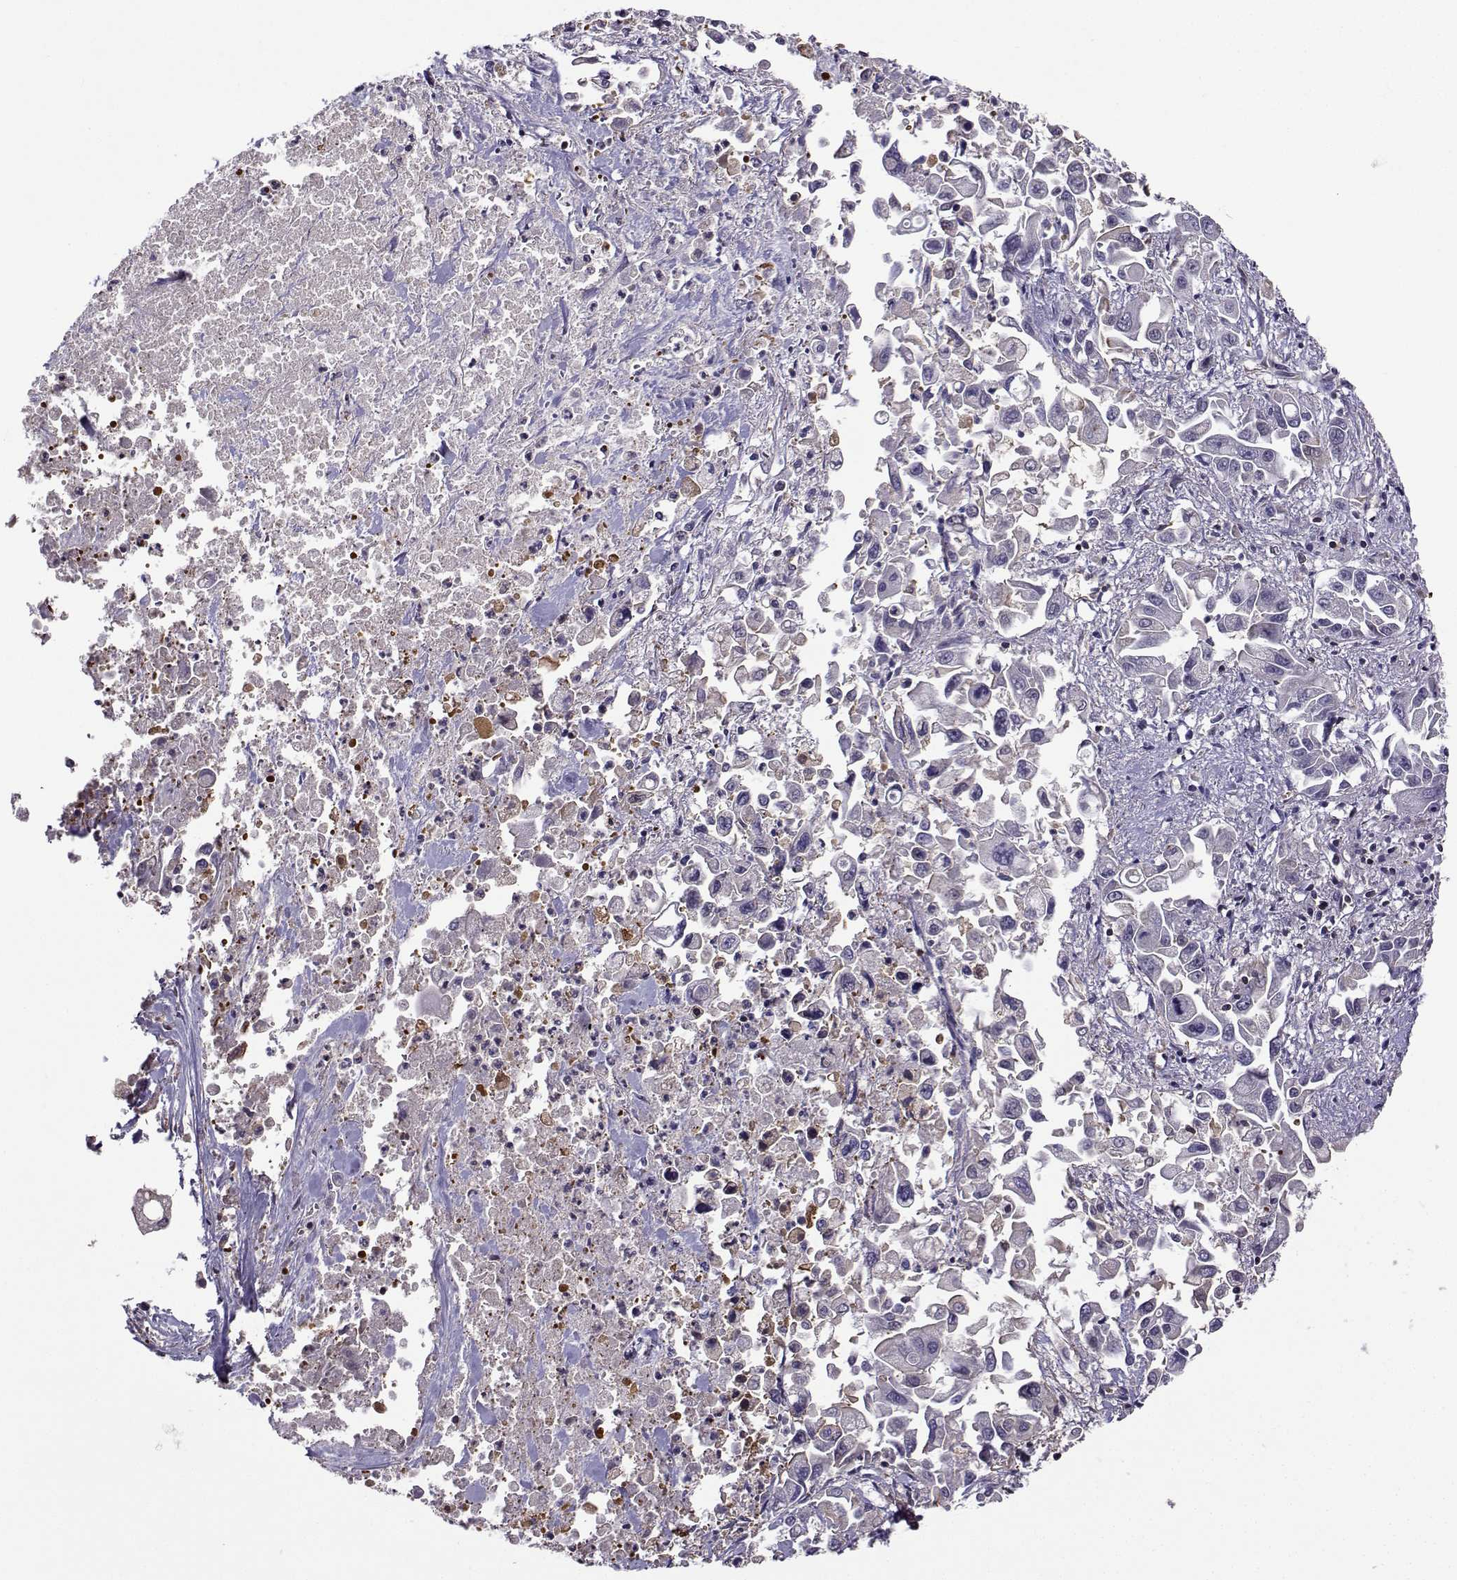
{"staining": {"intensity": "negative", "quantity": "none", "location": "none"}, "tissue": "pancreatic cancer", "cell_type": "Tumor cells", "image_type": "cancer", "snomed": [{"axis": "morphology", "description": "Adenocarcinoma, NOS"}, {"axis": "topography", "description": "Pancreas"}], "caption": "Image shows no significant protein staining in tumor cells of adenocarcinoma (pancreatic).", "gene": "ITGB8", "patient": {"sex": "female", "age": 83}}